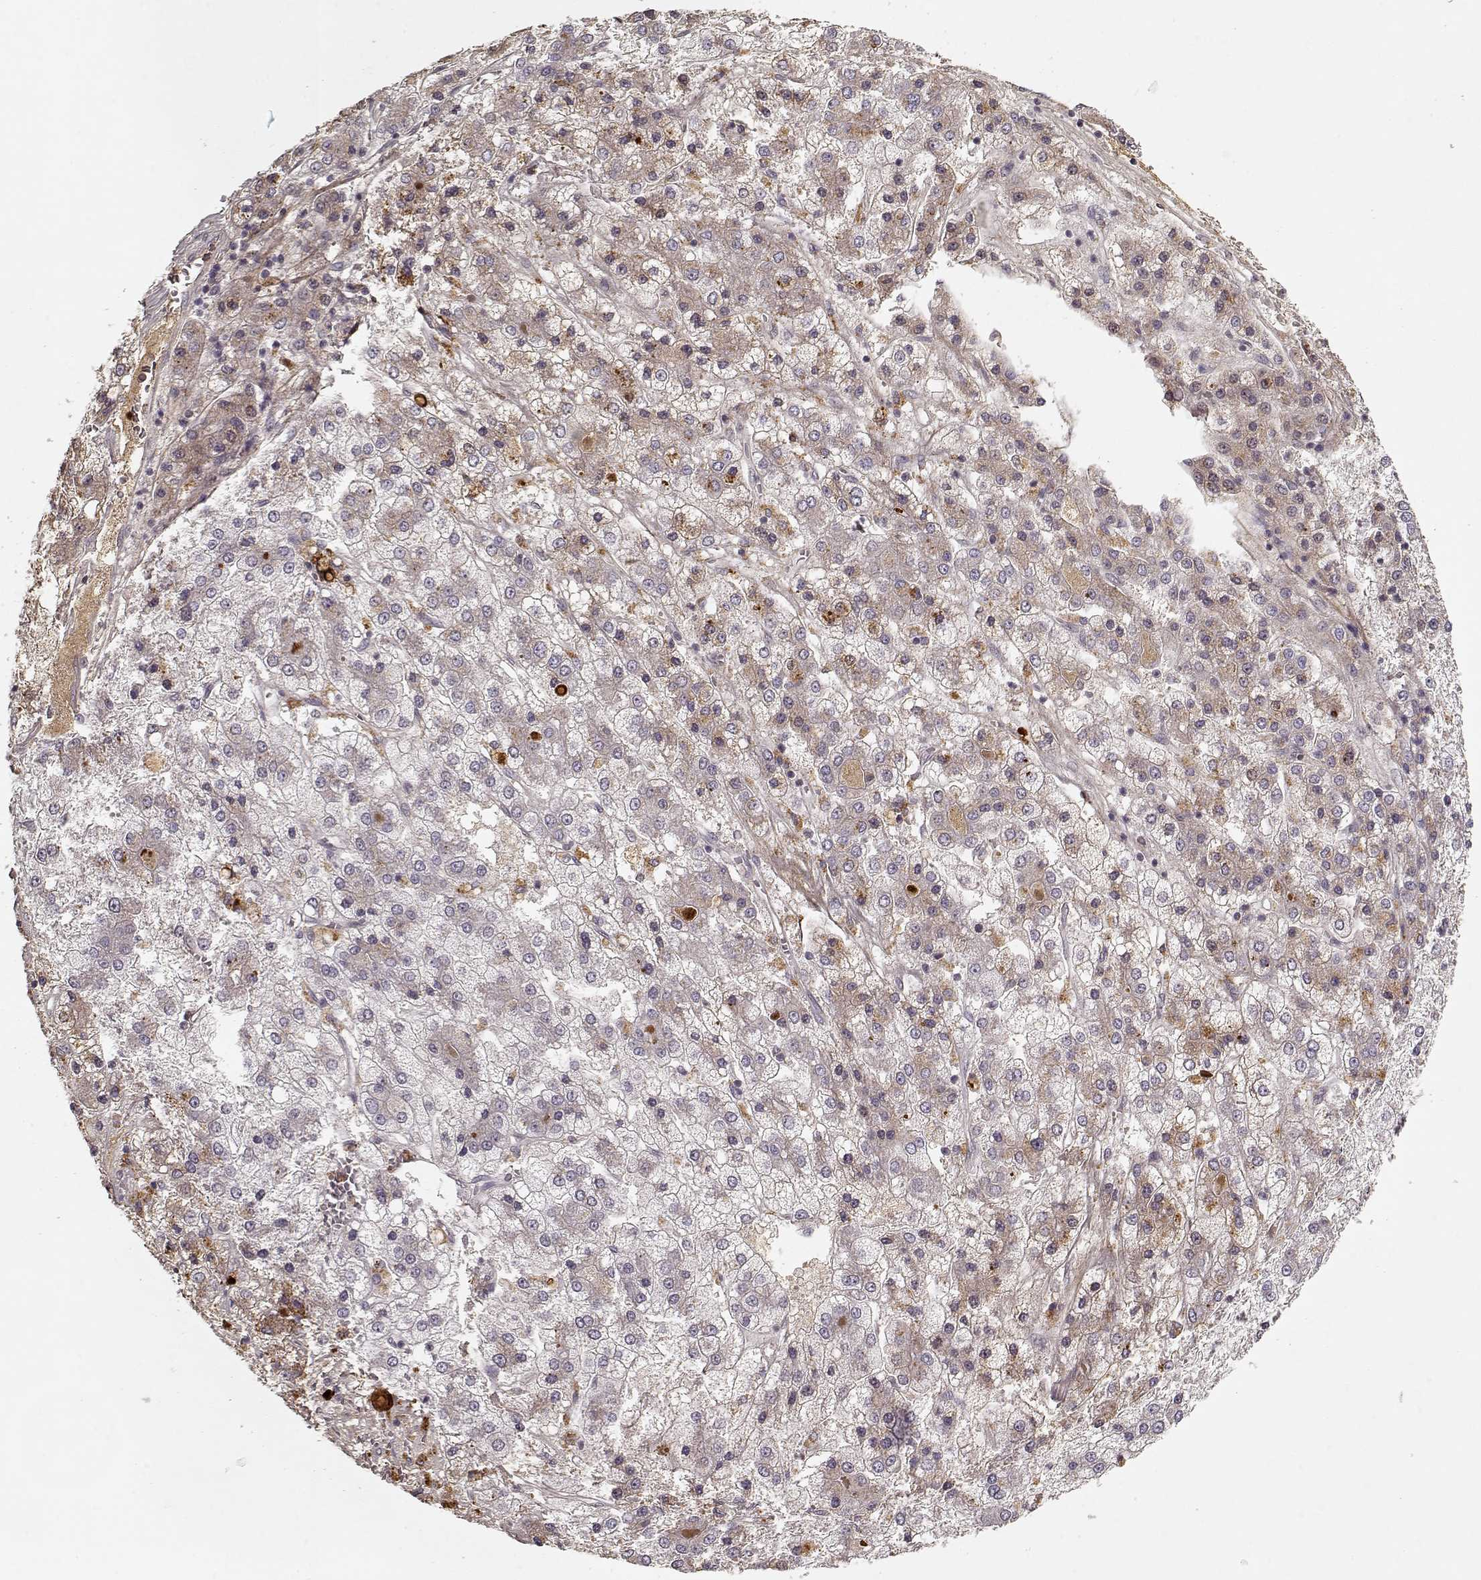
{"staining": {"intensity": "weak", "quantity": "<25%", "location": "cytoplasmic/membranous"}, "tissue": "liver cancer", "cell_type": "Tumor cells", "image_type": "cancer", "snomed": [{"axis": "morphology", "description": "Carcinoma, Hepatocellular, NOS"}, {"axis": "topography", "description": "Liver"}], "caption": "This photomicrograph is of liver cancer stained with IHC to label a protein in brown with the nuclei are counter-stained blue. There is no expression in tumor cells.", "gene": "LUM", "patient": {"sex": "male", "age": 73}}